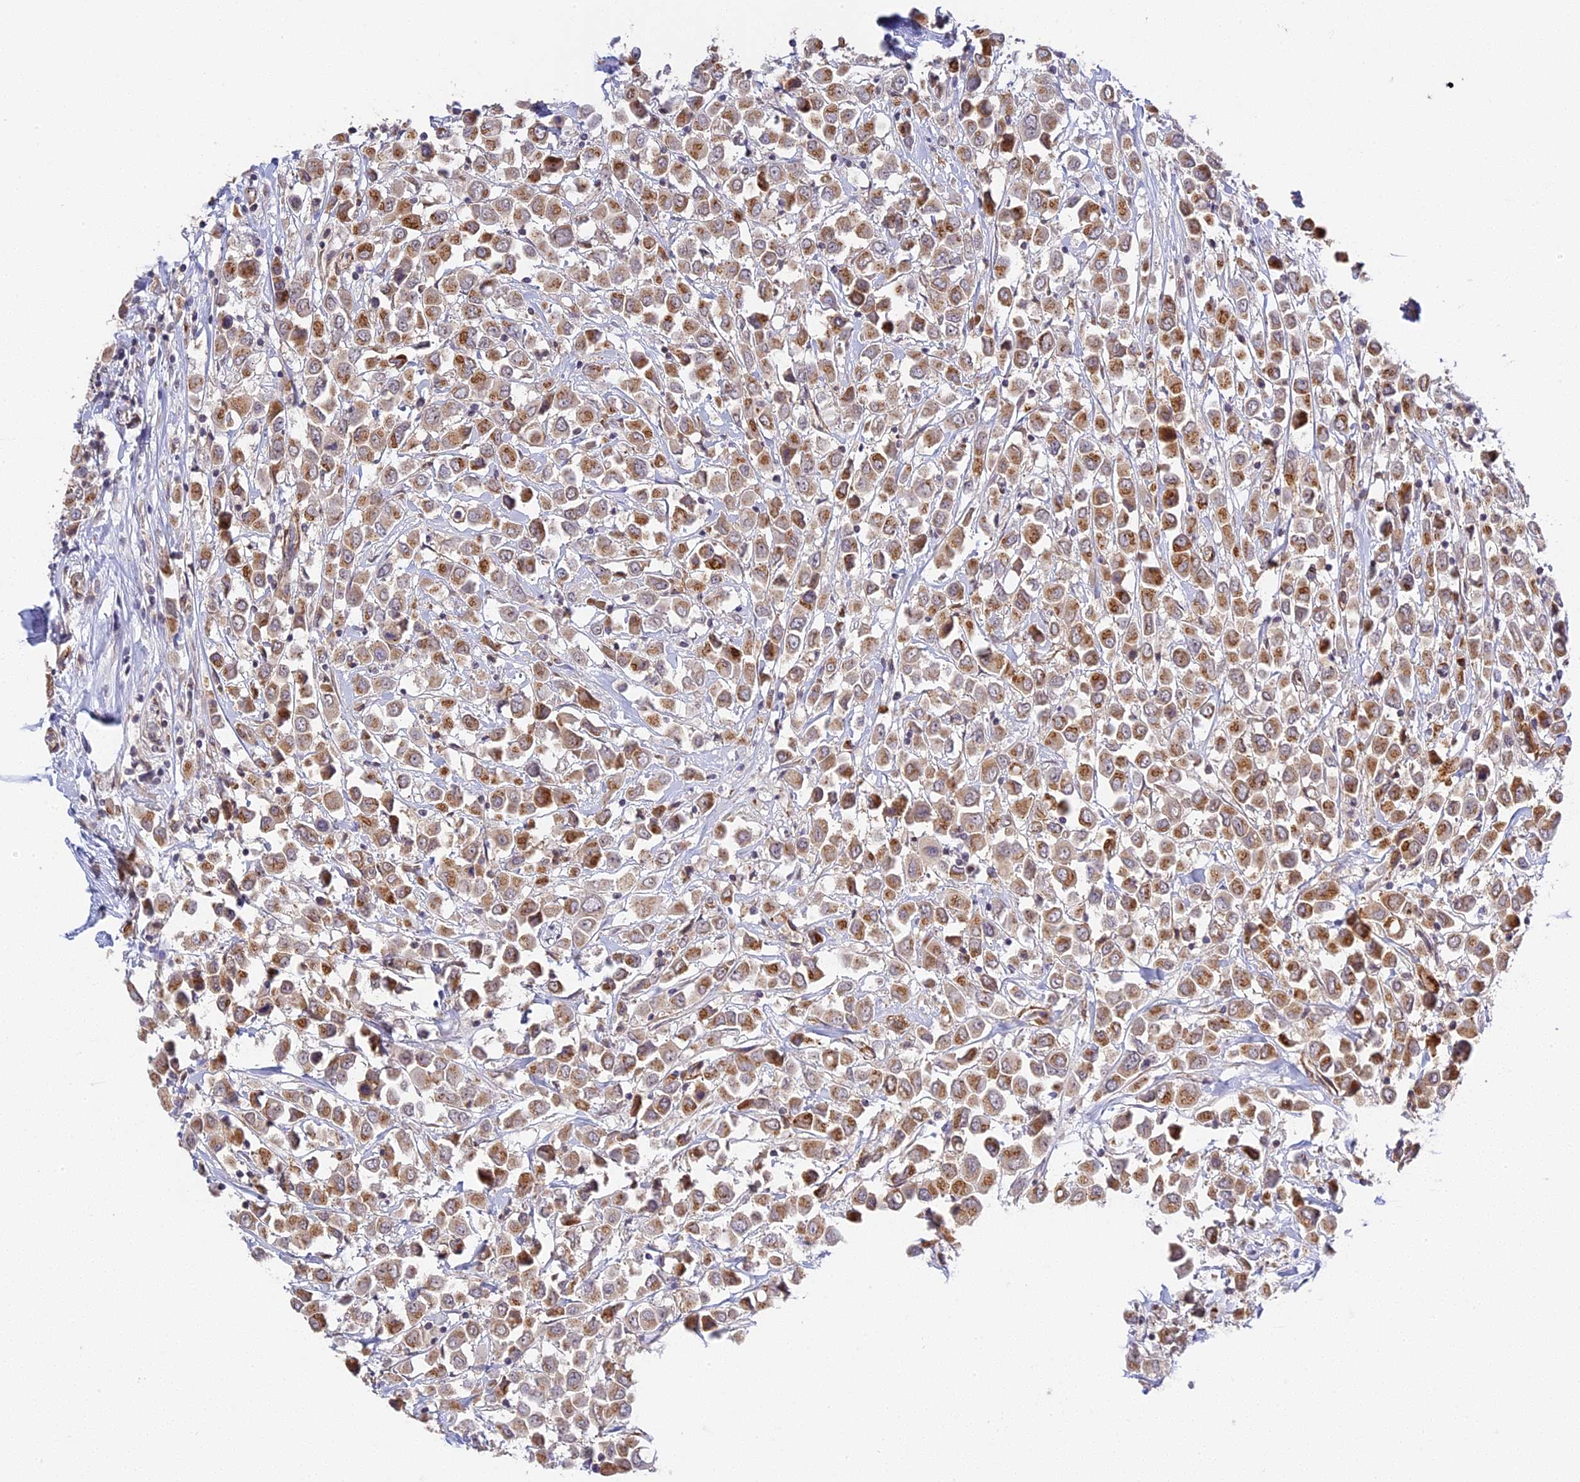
{"staining": {"intensity": "moderate", "quantity": ">75%", "location": "cytoplasmic/membranous"}, "tissue": "breast cancer", "cell_type": "Tumor cells", "image_type": "cancer", "snomed": [{"axis": "morphology", "description": "Duct carcinoma"}, {"axis": "topography", "description": "Breast"}], "caption": "Protein expression analysis of human intraductal carcinoma (breast) reveals moderate cytoplasmic/membranous positivity in approximately >75% of tumor cells. (DAB IHC, brown staining for protein, blue staining for nuclei).", "gene": "HEATR5B", "patient": {"sex": "female", "age": 61}}